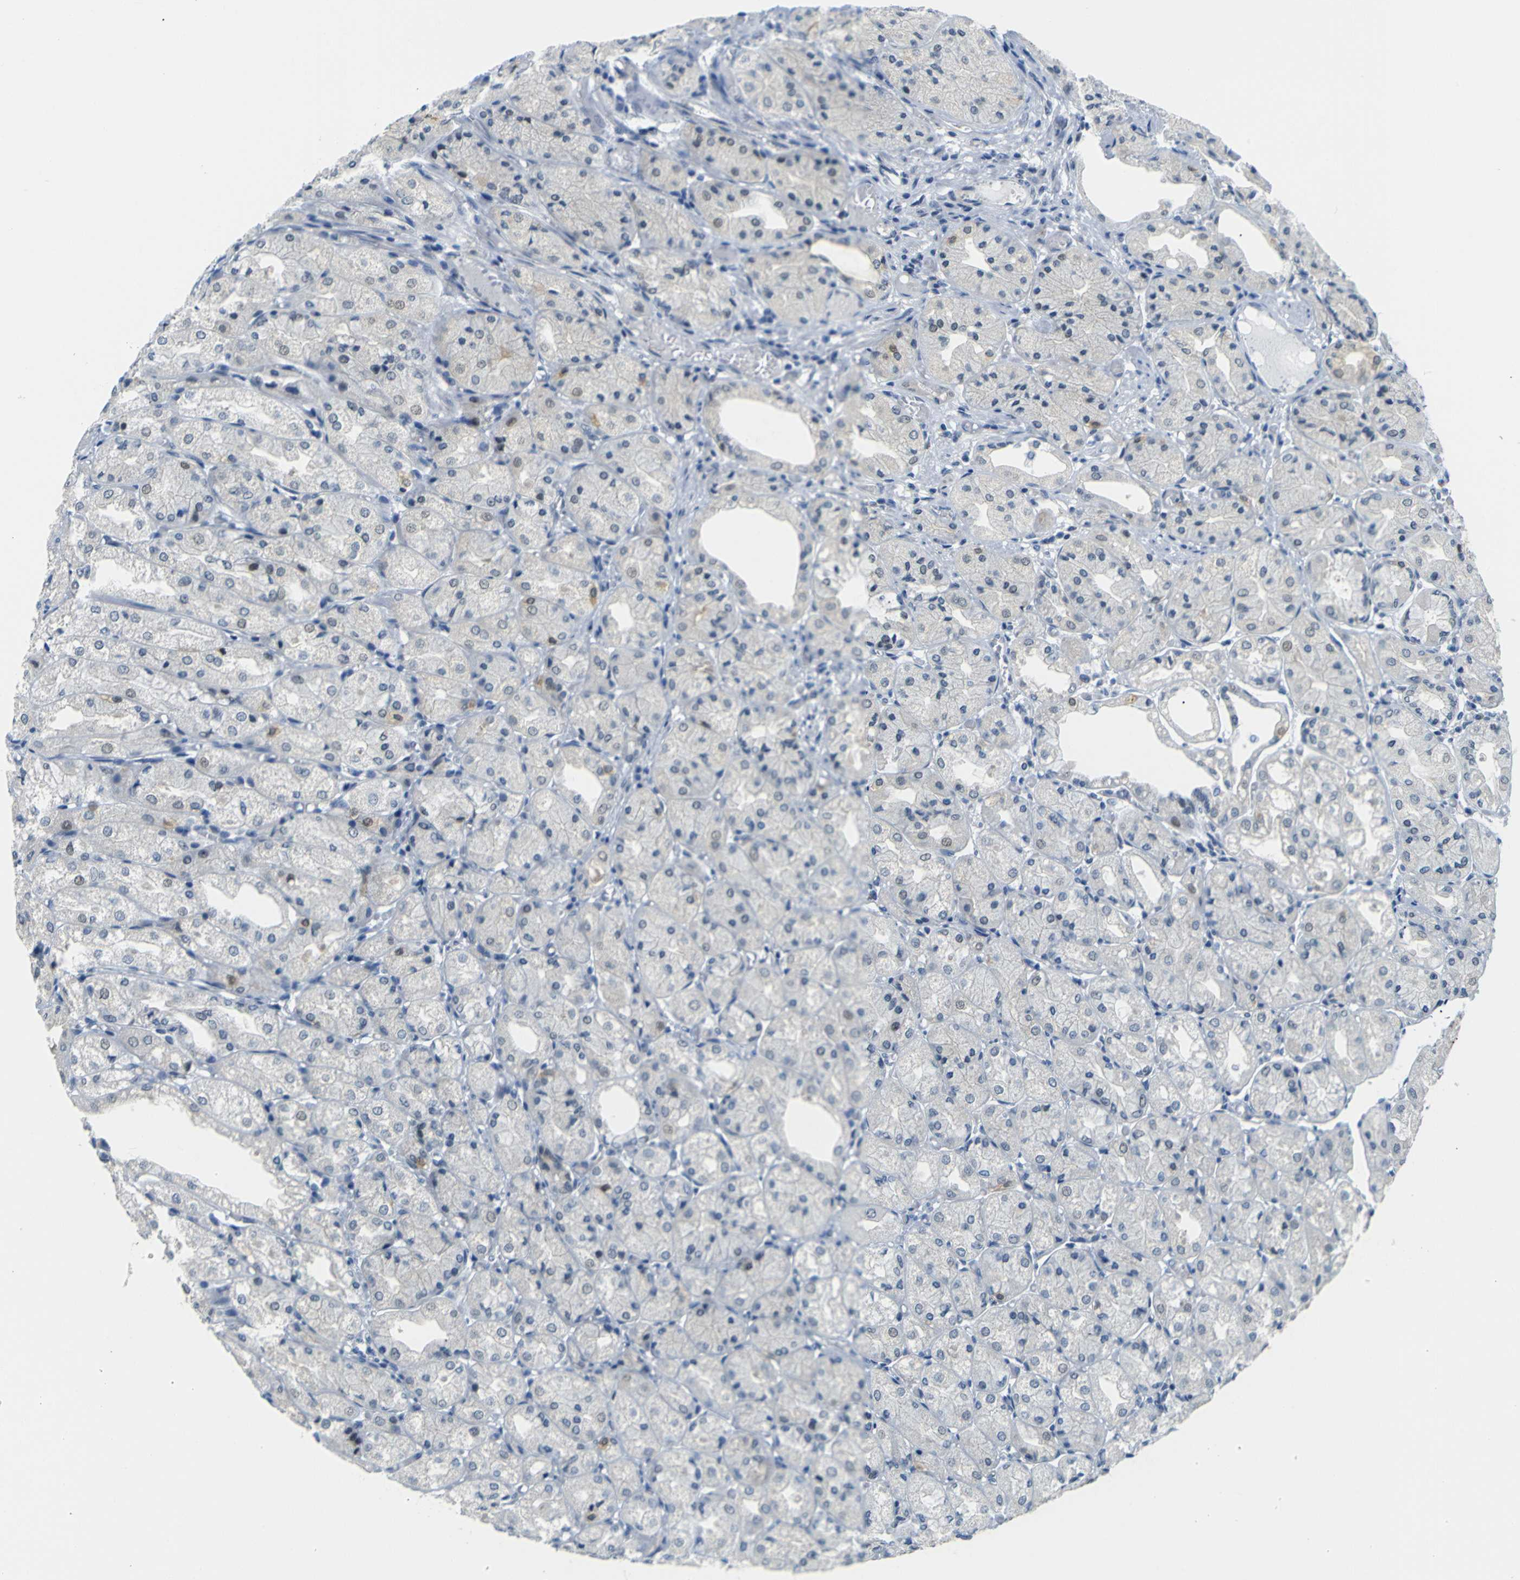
{"staining": {"intensity": "moderate", "quantity": "<25%", "location": "cytoplasmic/membranous,nuclear"}, "tissue": "stomach", "cell_type": "Glandular cells", "image_type": "normal", "snomed": [{"axis": "morphology", "description": "Normal tissue, NOS"}, {"axis": "topography", "description": "Stomach, upper"}], "caption": "Stomach stained with DAB (3,3'-diaminobenzidine) immunohistochemistry (IHC) shows low levels of moderate cytoplasmic/membranous,nuclear expression in about <25% of glandular cells. (Brightfield microscopy of DAB IHC at high magnification).", "gene": "SKP1", "patient": {"sex": "male", "age": 72}}